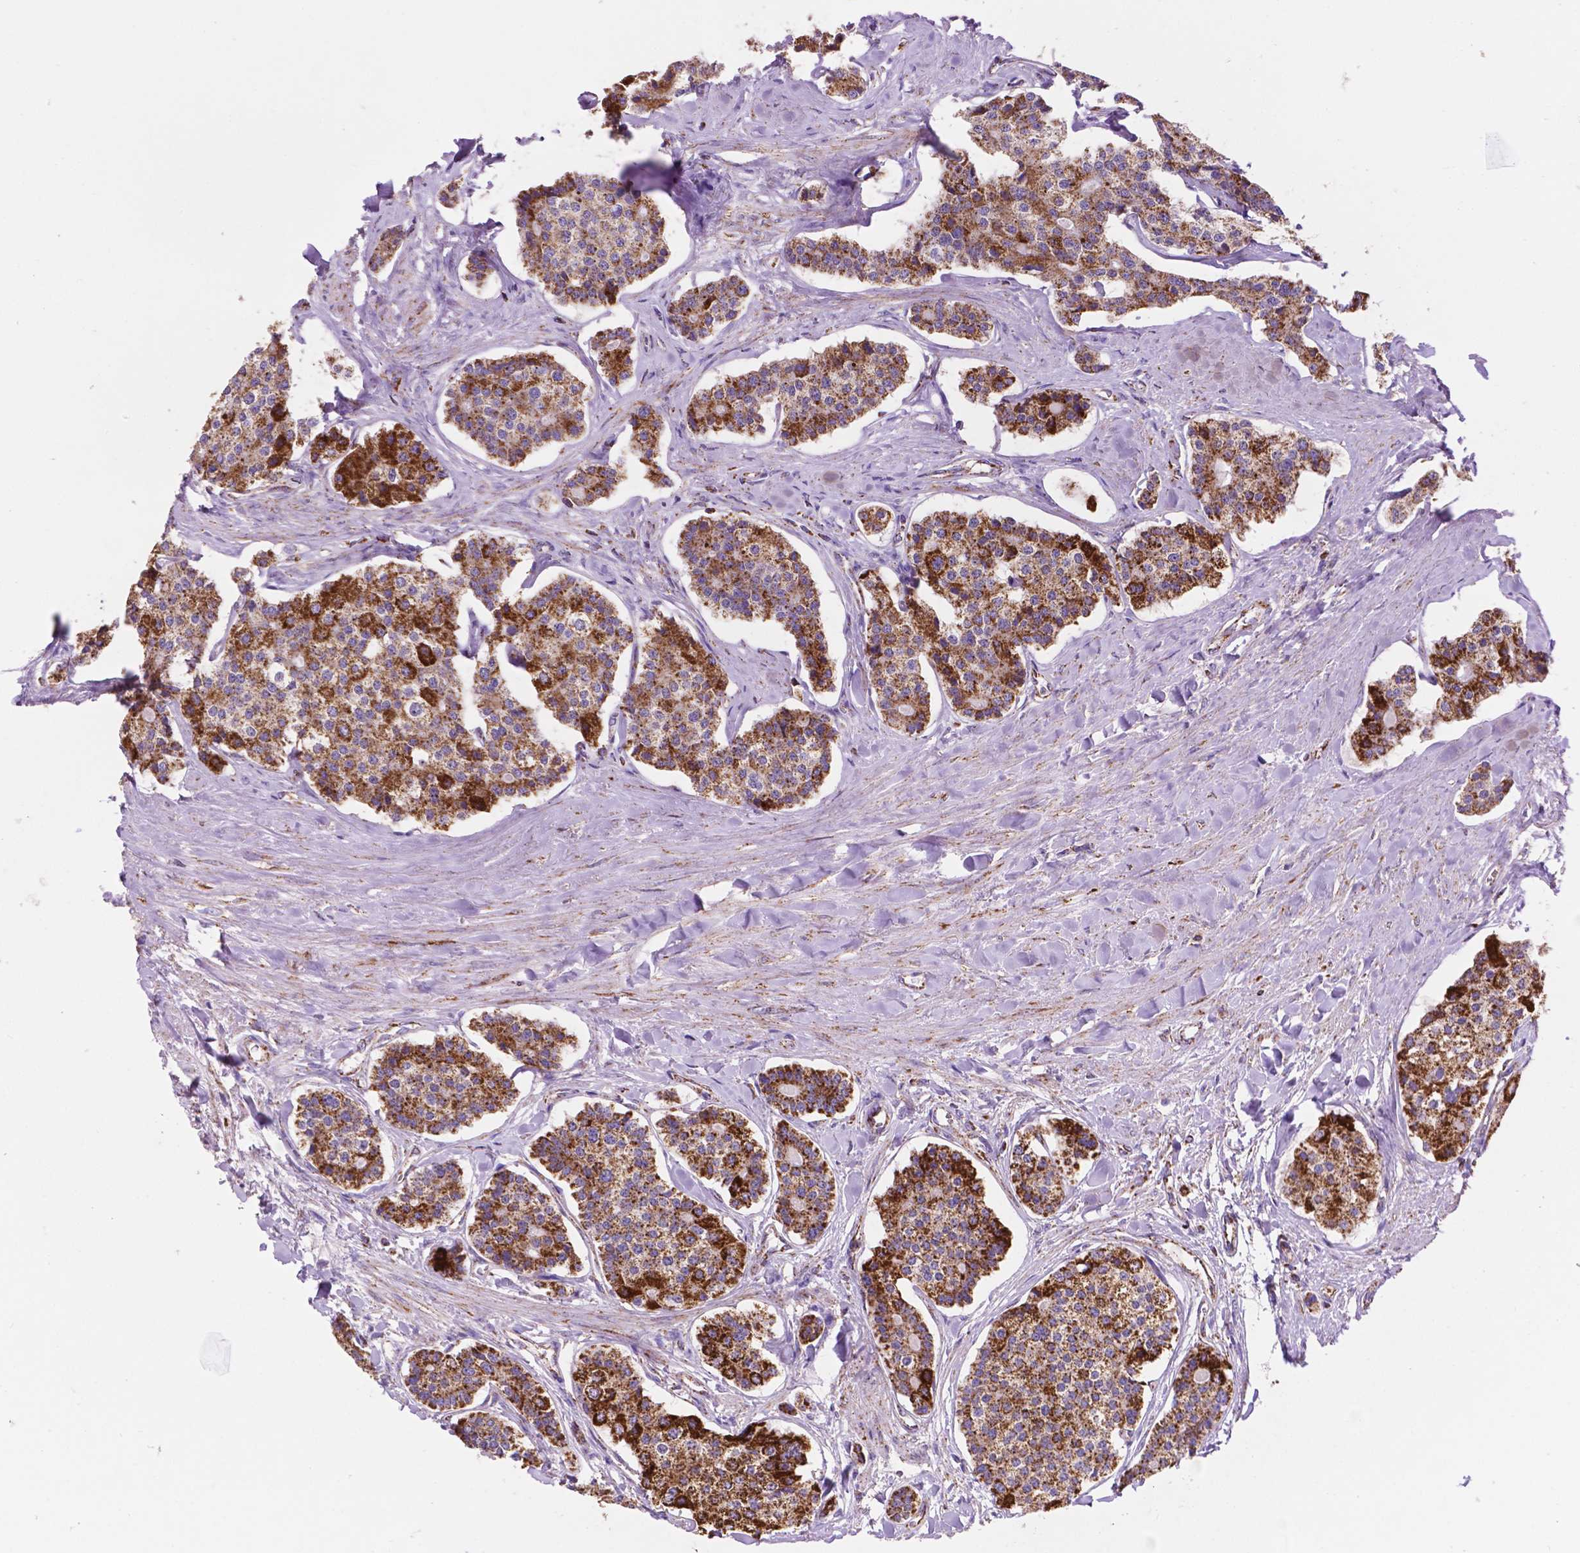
{"staining": {"intensity": "strong", "quantity": ">75%", "location": "cytoplasmic/membranous"}, "tissue": "carcinoid", "cell_type": "Tumor cells", "image_type": "cancer", "snomed": [{"axis": "morphology", "description": "Carcinoid, malignant, NOS"}, {"axis": "topography", "description": "Small intestine"}], "caption": "The micrograph exhibits a brown stain indicating the presence of a protein in the cytoplasmic/membranous of tumor cells in malignant carcinoid.", "gene": "HSPD1", "patient": {"sex": "female", "age": 65}}